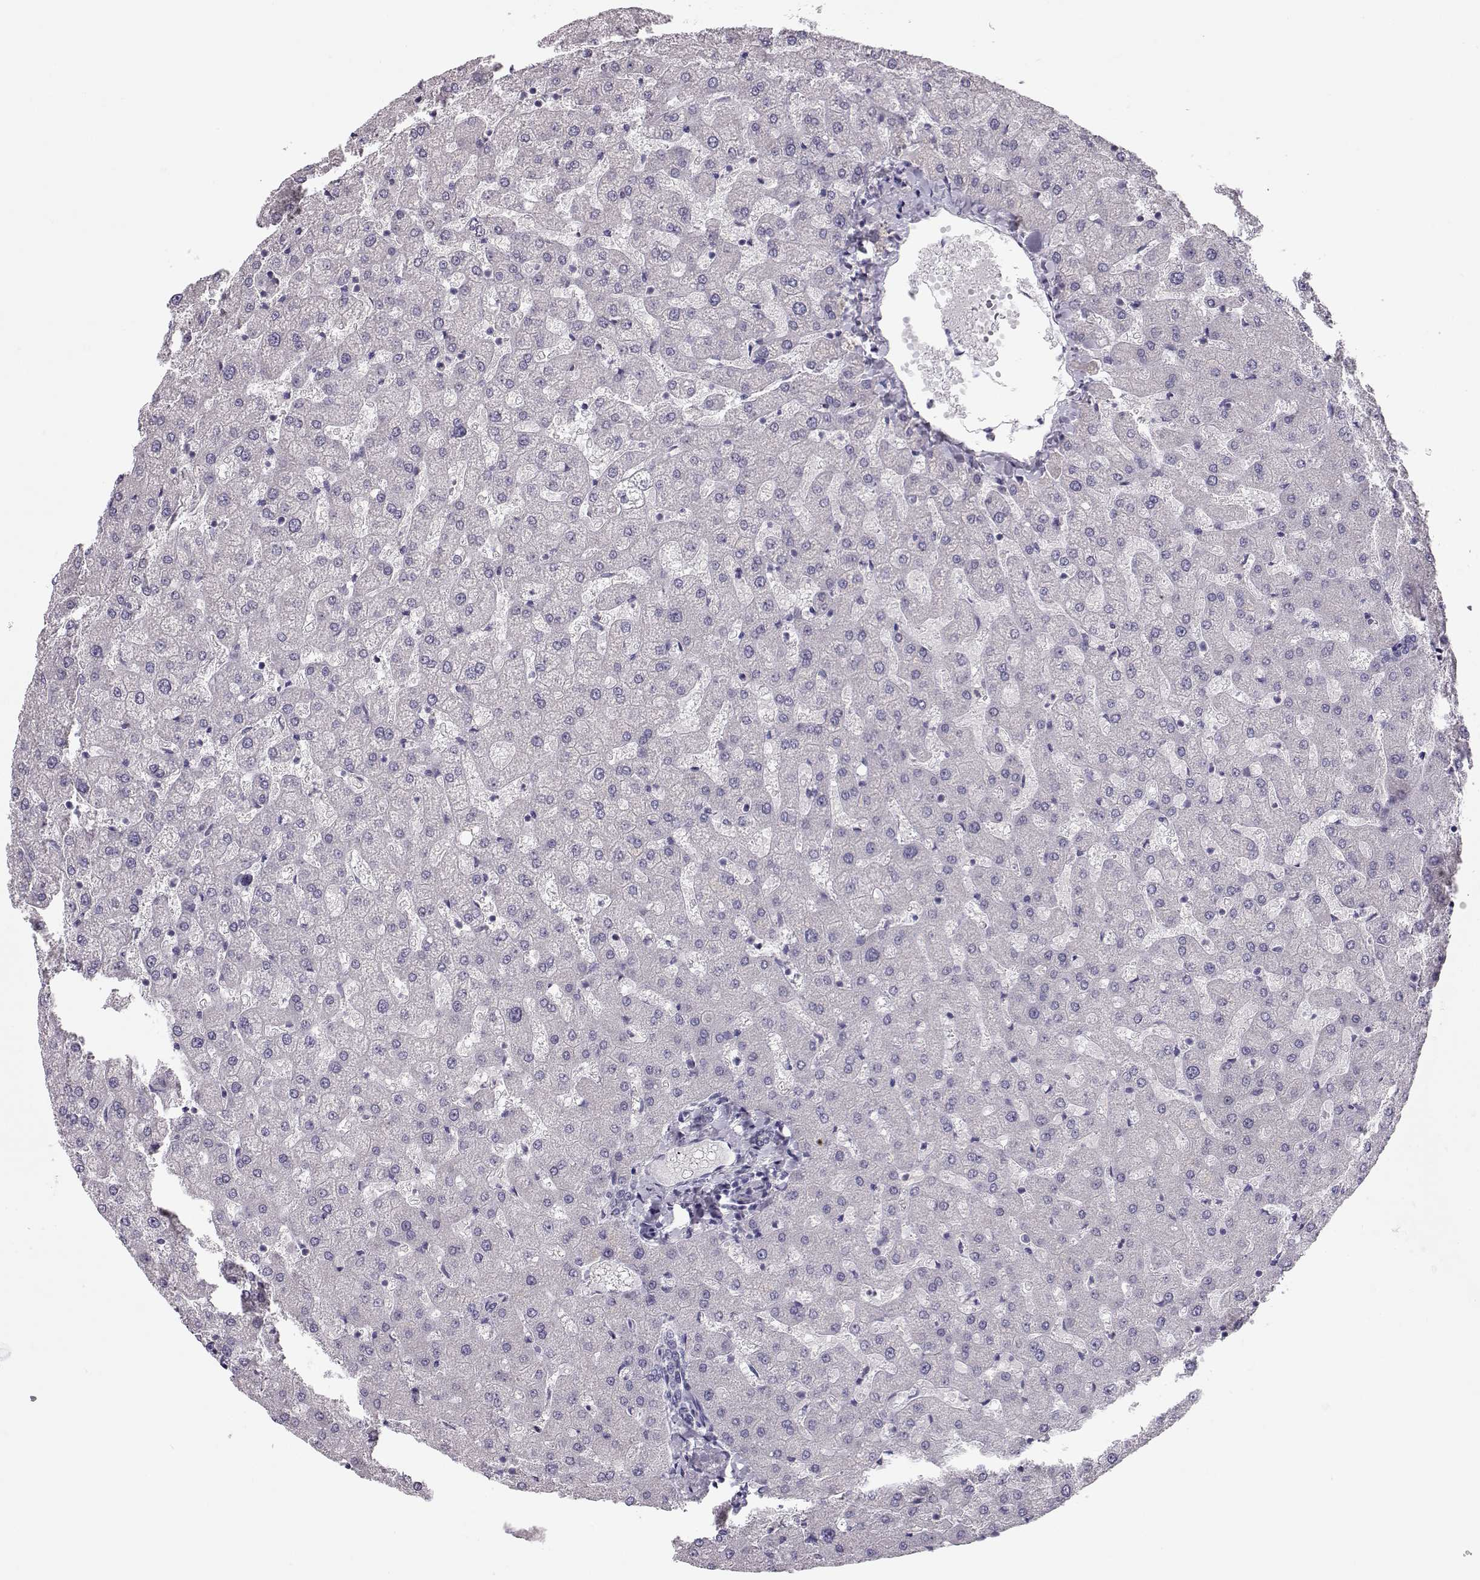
{"staining": {"intensity": "negative", "quantity": "none", "location": "none"}, "tissue": "liver", "cell_type": "Cholangiocytes", "image_type": "normal", "snomed": [{"axis": "morphology", "description": "Normal tissue, NOS"}, {"axis": "topography", "description": "Liver"}], "caption": "This photomicrograph is of benign liver stained with immunohistochemistry (IHC) to label a protein in brown with the nuclei are counter-stained blue. There is no positivity in cholangiocytes.", "gene": "GRK1", "patient": {"sex": "female", "age": 50}}